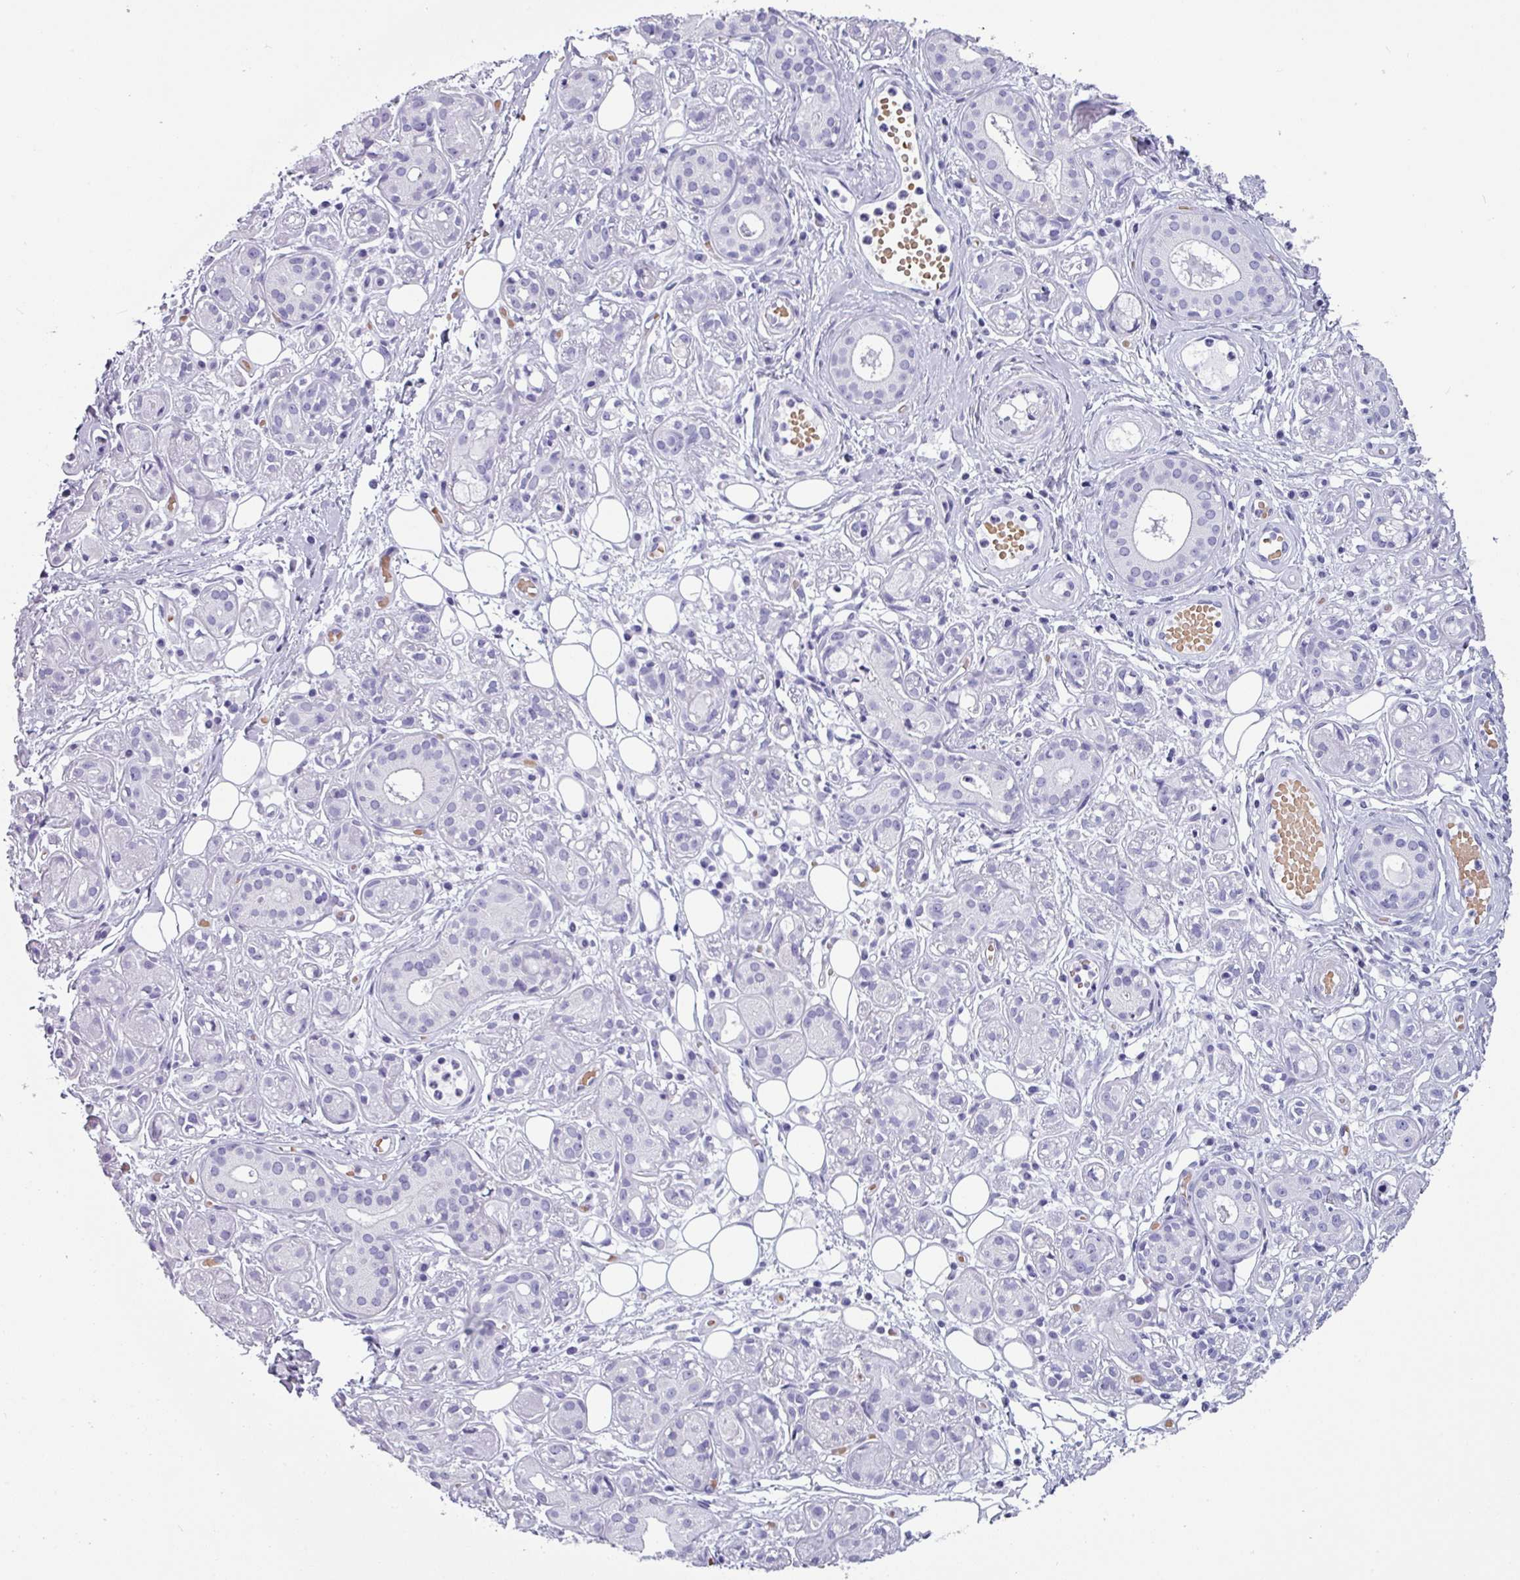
{"staining": {"intensity": "negative", "quantity": "none", "location": "none"}, "tissue": "salivary gland", "cell_type": "Glandular cells", "image_type": "normal", "snomed": [{"axis": "morphology", "description": "Normal tissue, NOS"}, {"axis": "topography", "description": "Salivary gland"}], "caption": "A histopathology image of salivary gland stained for a protein demonstrates no brown staining in glandular cells.", "gene": "CRYBB2", "patient": {"sex": "male", "age": 54}}